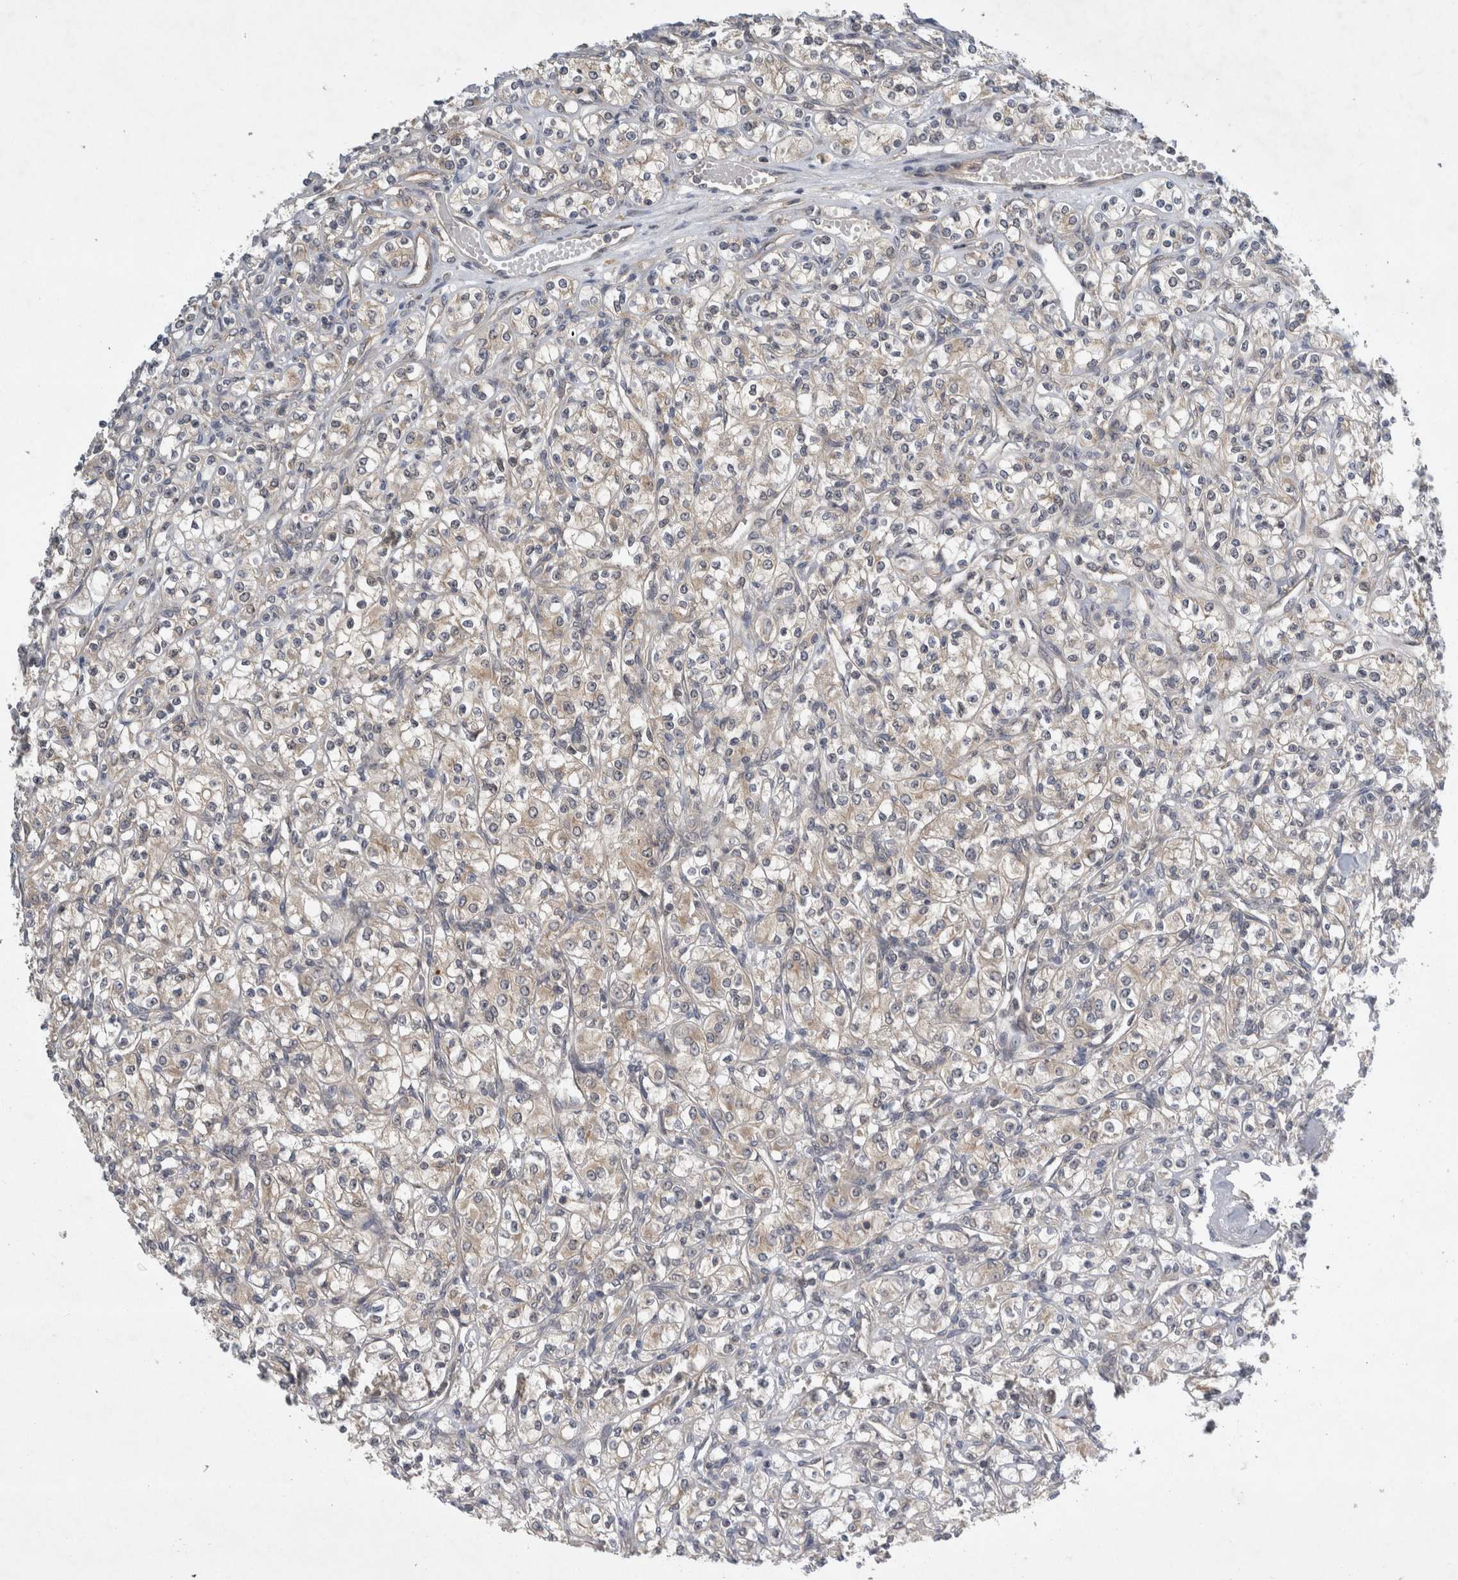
{"staining": {"intensity": "weak", "quantity": "<25%", "location": "cytoplasmic/membranous"}, "tissue": "renal cancer", "cell_type": "Tumor cells", "image_type": "cancer", "snomed": [{"axis": "morphology", "description": "Adenocarcinoma, NOS"}, {"axis": "topography", "description": "Kidney"}], "caption": "Immunohistochemistry (IHC) image of neoplastic tissue: human adenocarcinoma (renal) stained with DAB reveals no significant protein positivity in tumor cells.", "gene": "AASDHPPT", "patient": {"sex": "male", "age": 77}}